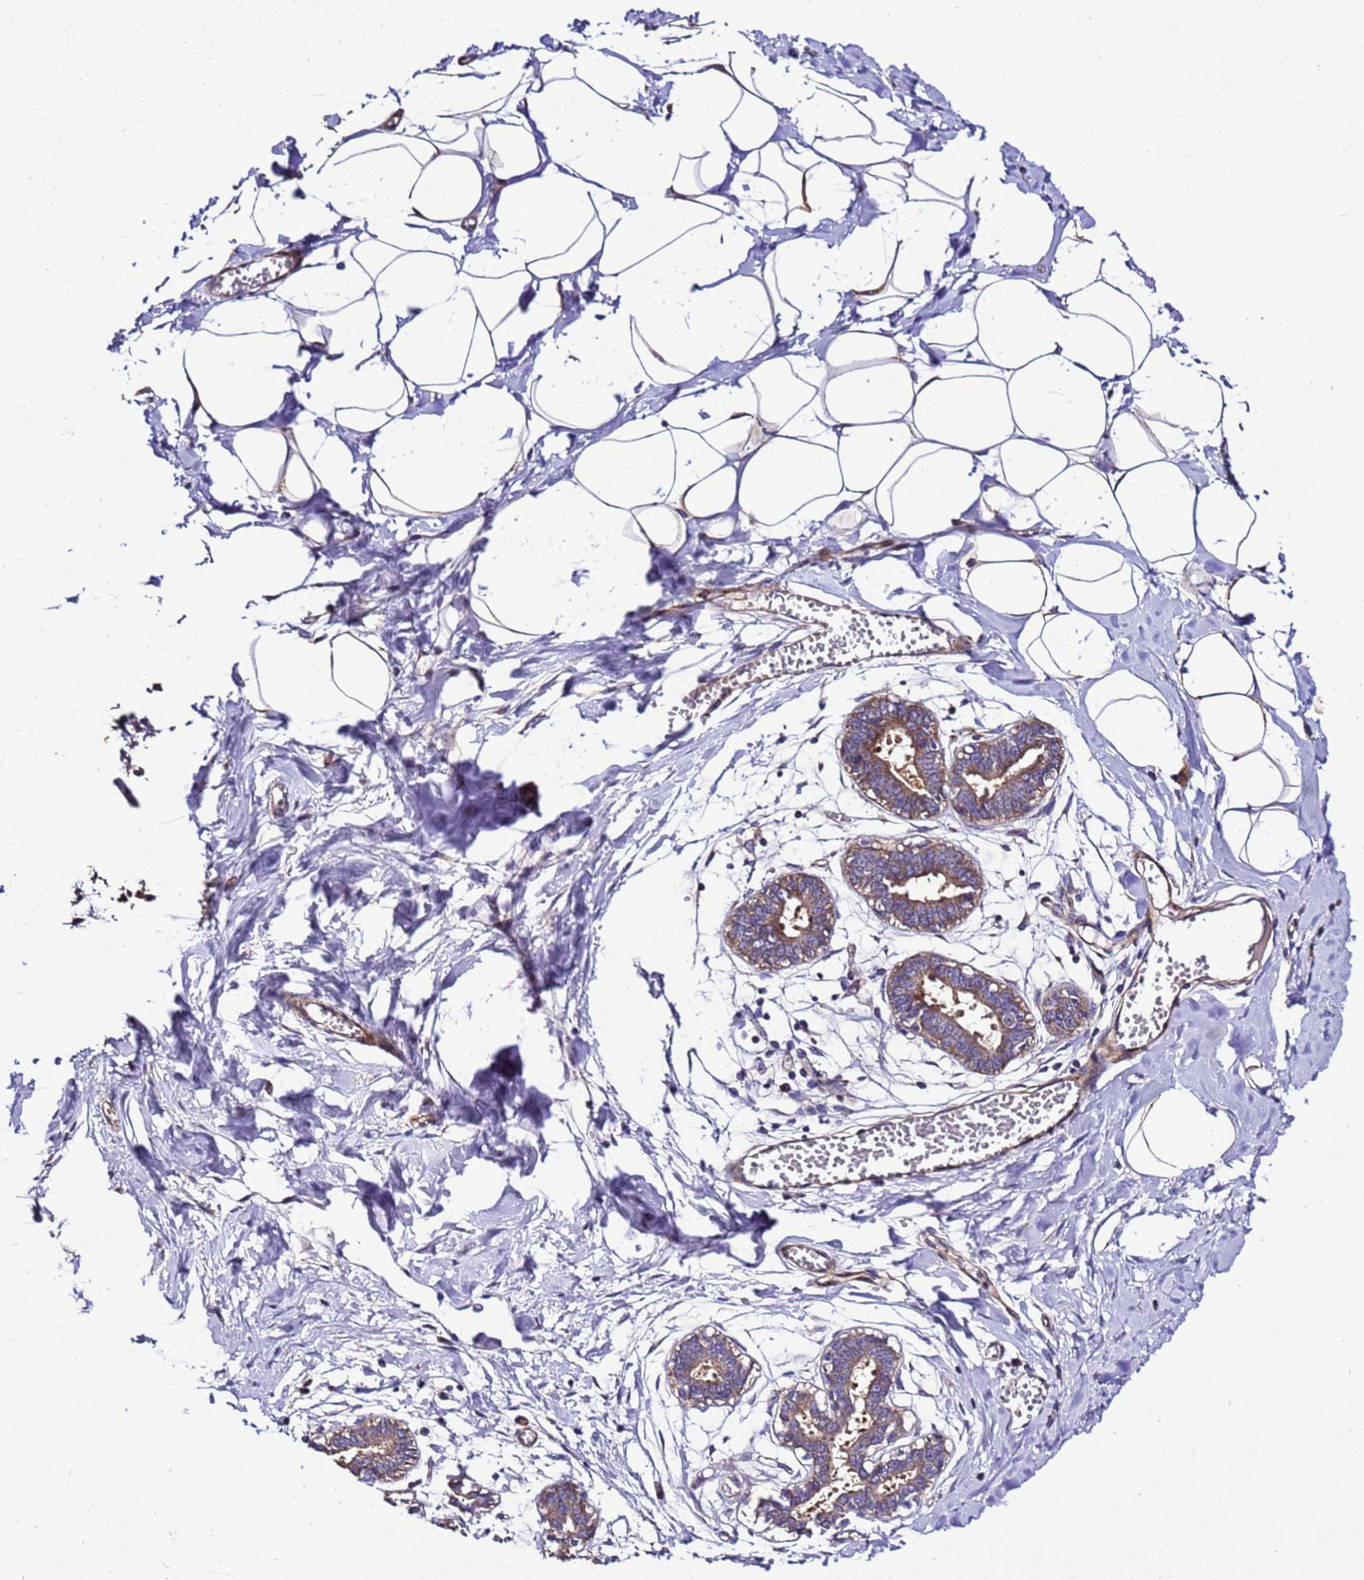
{"staining": {"intensity": "negative", "quantity": "none", "location": "none"}, "tissue": "breast", "cell_type": "Adipocytes", "image_type": "normal", "snomed": [{"axis": "morphology", "description": "Normal tissue, NOS"}, {"axis": "topography", "description": "Breast"}], "caption": "DAB immunohistochemical staining of normal breast shows no significant positivity in adipocytes. The staining was performed using DAB (3,3'-diaminobenzidine) to visualize the protein expression in brown, while the nuclei were stained in blue with hematoxylin (Magnification: 20x).", "gene": "ZNF417", "patient": {"sex": "female", "age": 27}}